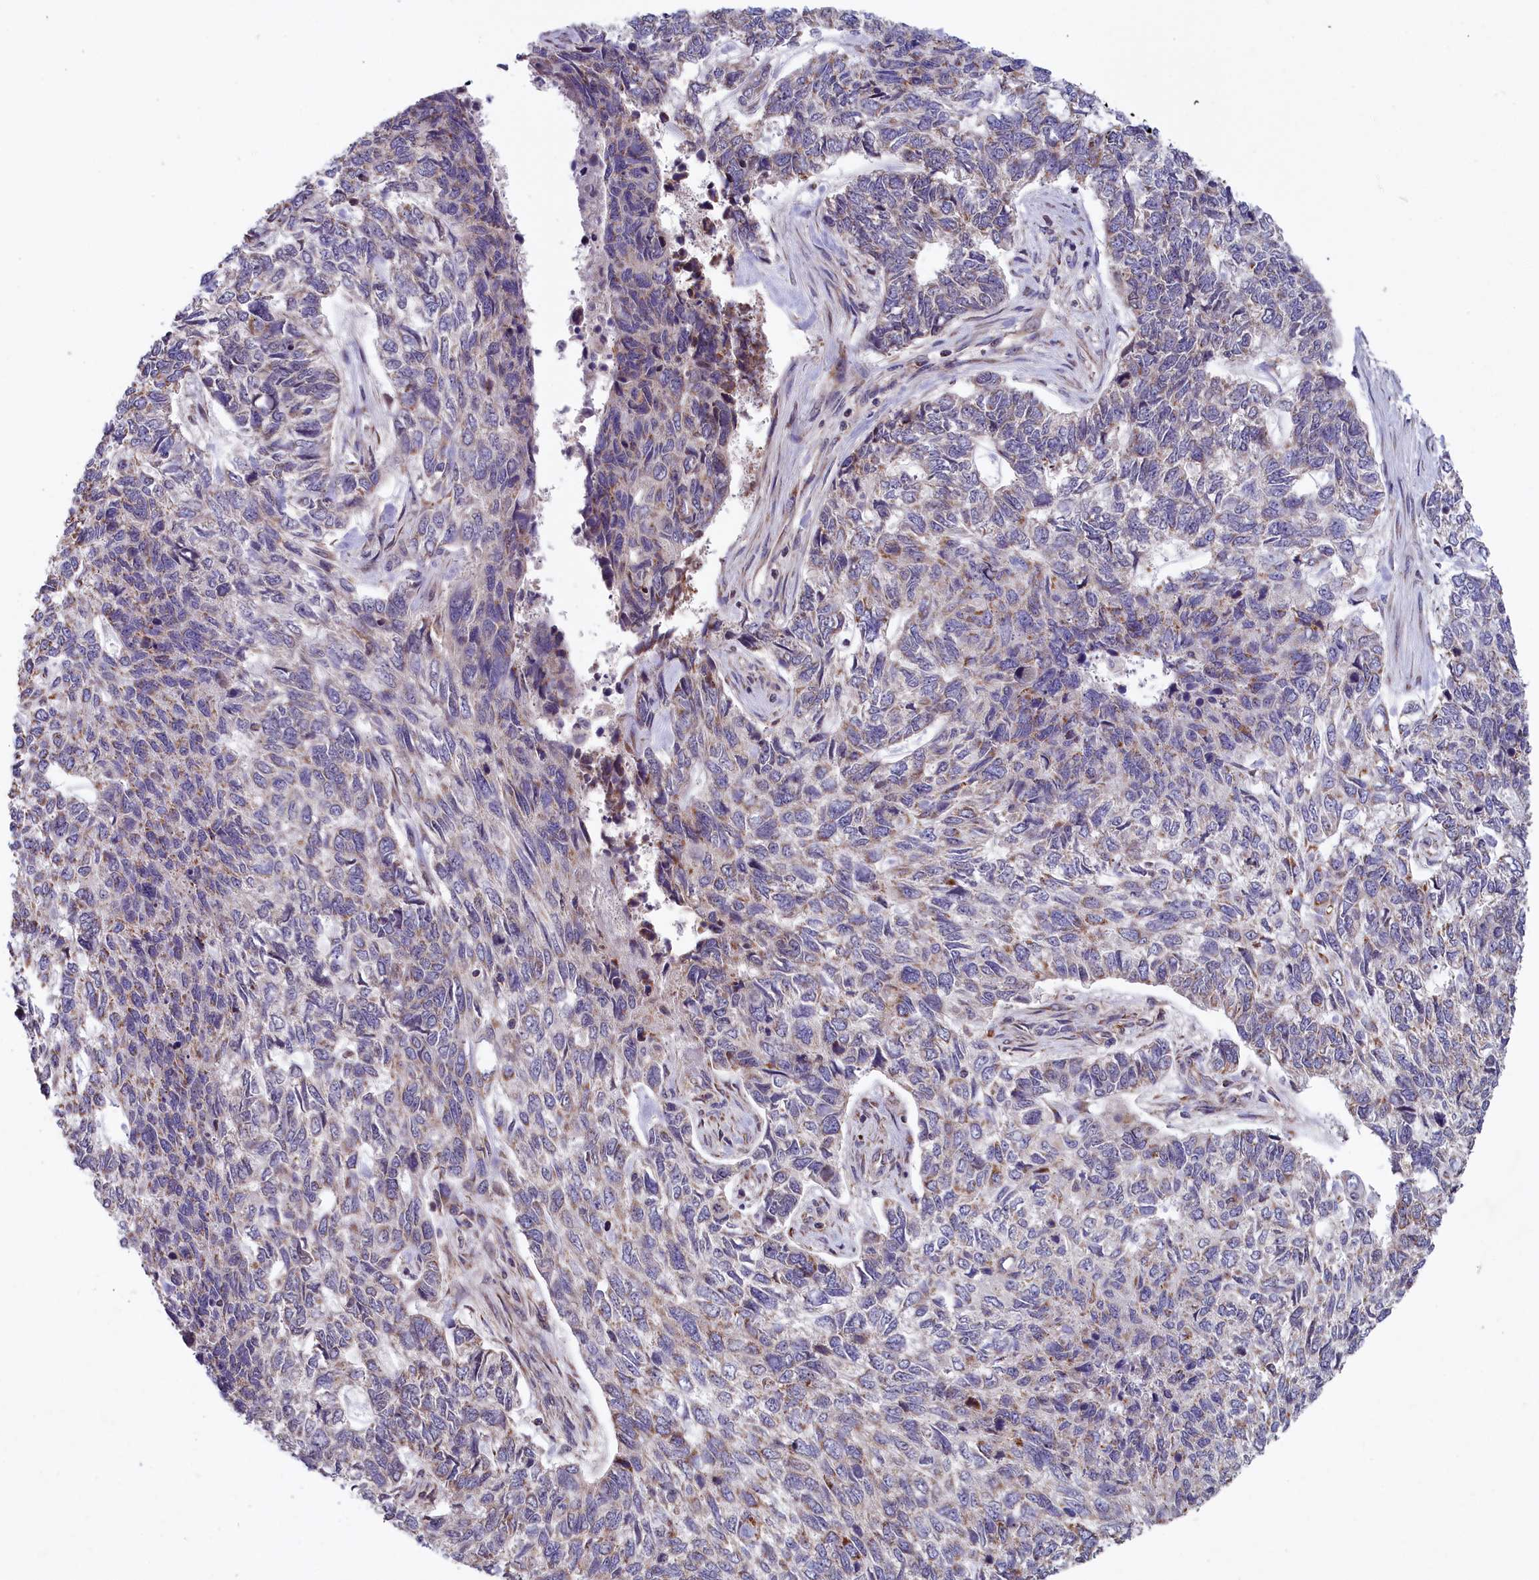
{"staining": {"intensity": "weak", "quantity": "<25%", "location": "cytoplasmic/membranous"}, "tissue": "skin cancer", "cell_type": "Tumor cells", "image_type": "cancer", "snomed": [{"axis": "morphology", "description": "Basal cell carcinoma"}, {"axis": "topography", "description": "Skin"}], "caption": "A high-resolution histopathology image shows IHC staining of skin cancer (basal cell carcinoma), which reveals no significant positivity in tumor cells.", "gene": "TIMM44", "patient": {"sex": "female", "age": 65}}